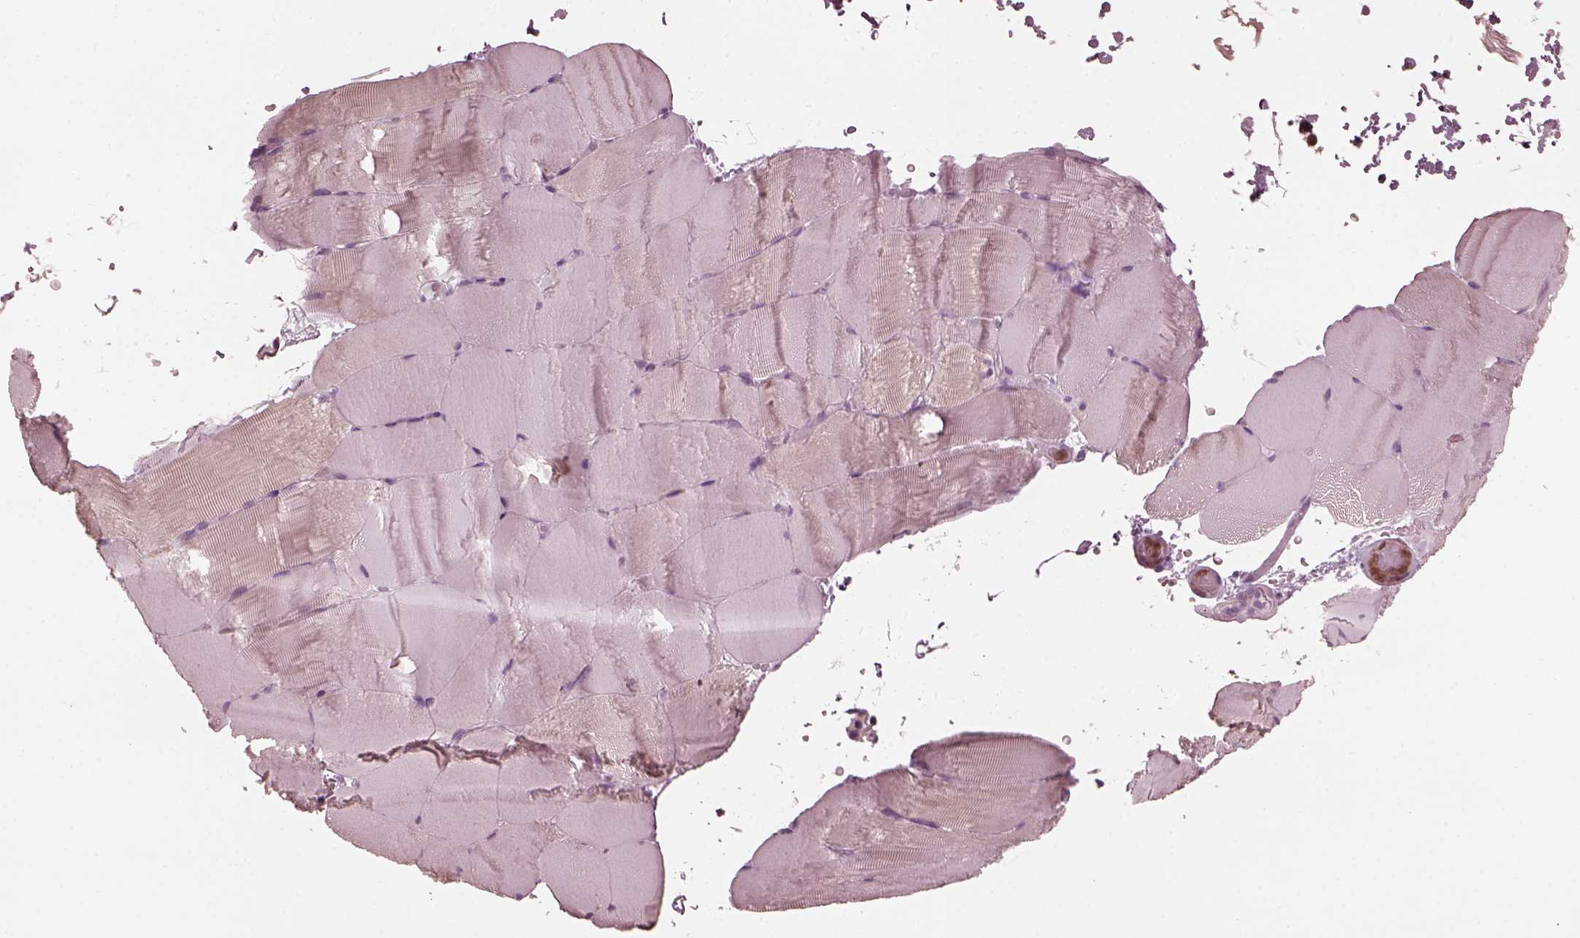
{"staining": {"intensity": "negative", "quantity": "none", "location": "none"}, "tissue": "skeletal muscle", "cell_type": "Myocytes", "image_type": "normal", "snomed": [{"axis": "morphology", "description": "Normal tissue, NOS"}, {"axis": "topography", "description": "Skeletal muscle"}], "caption": "The image displays no staining of myocytes in unremarkable skeletal muscle.", "gene": "PSTPIP2", "patient": {"sex": "female", "age": 37}}